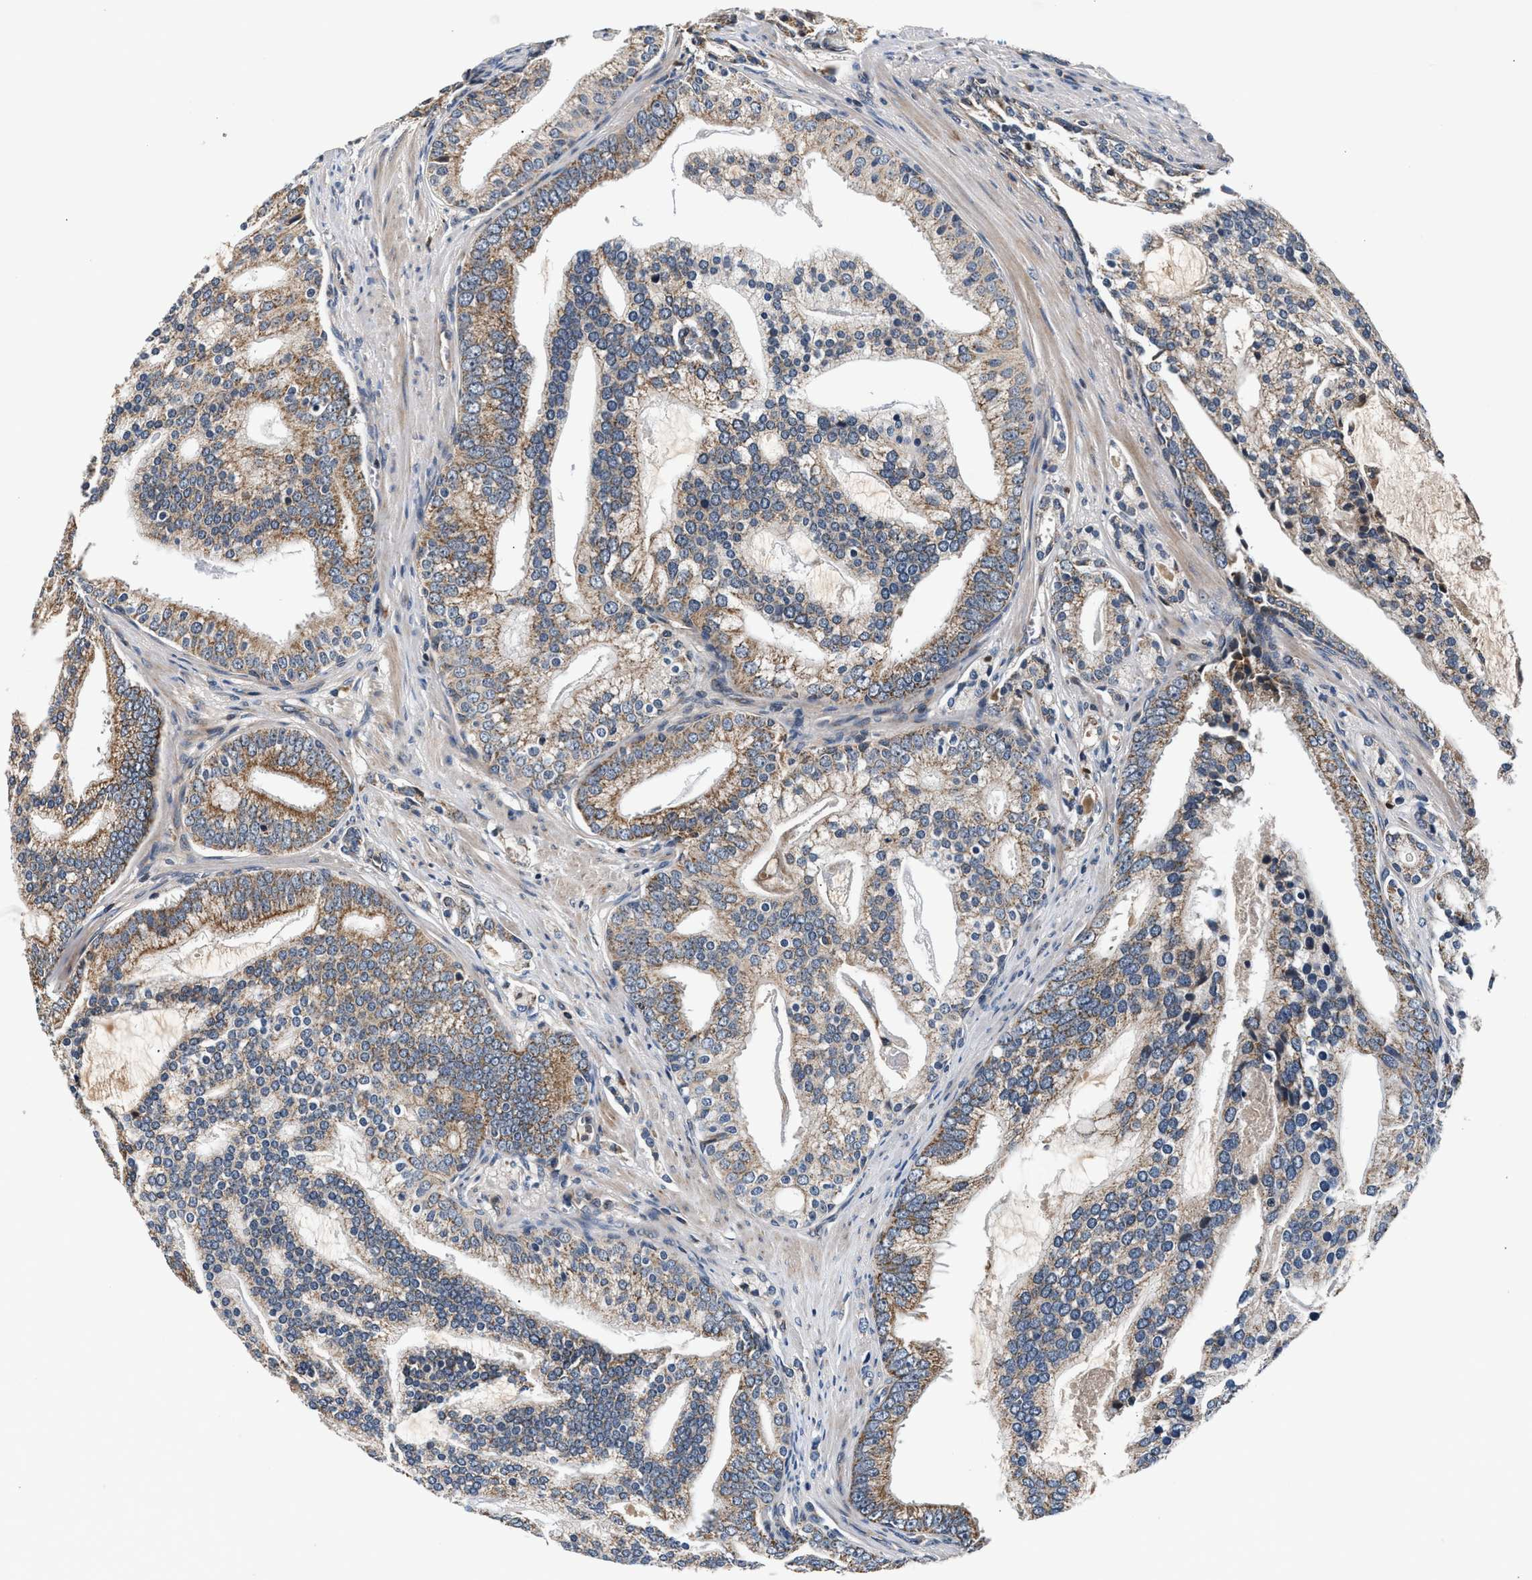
{"staining": {"intensity": "moderate", "quantity": ">75%", "location": "cytoplasmic/membranous"}, "tissue": "prostate cancer", "cell_type": "Tumor cells", "image_type": "cancer", "snomed": [{"axis": "morphology", "description": "Adenocarcinoma, Low grade"}, {"axis": "topography", "description": "Prostate"}], "caption": "An IHC micrograph of tumor tissue is shown. Protein staining in brown shows moderate cytoplasmic/membranous positivity in prostate cancer (adenocarcinoma (low-grade)) within tumor cells. (DAB IHC with brightfield microscopy, high magnification).", "gene": "IMMT", "patient": {"sex": "male", "age": 58}}